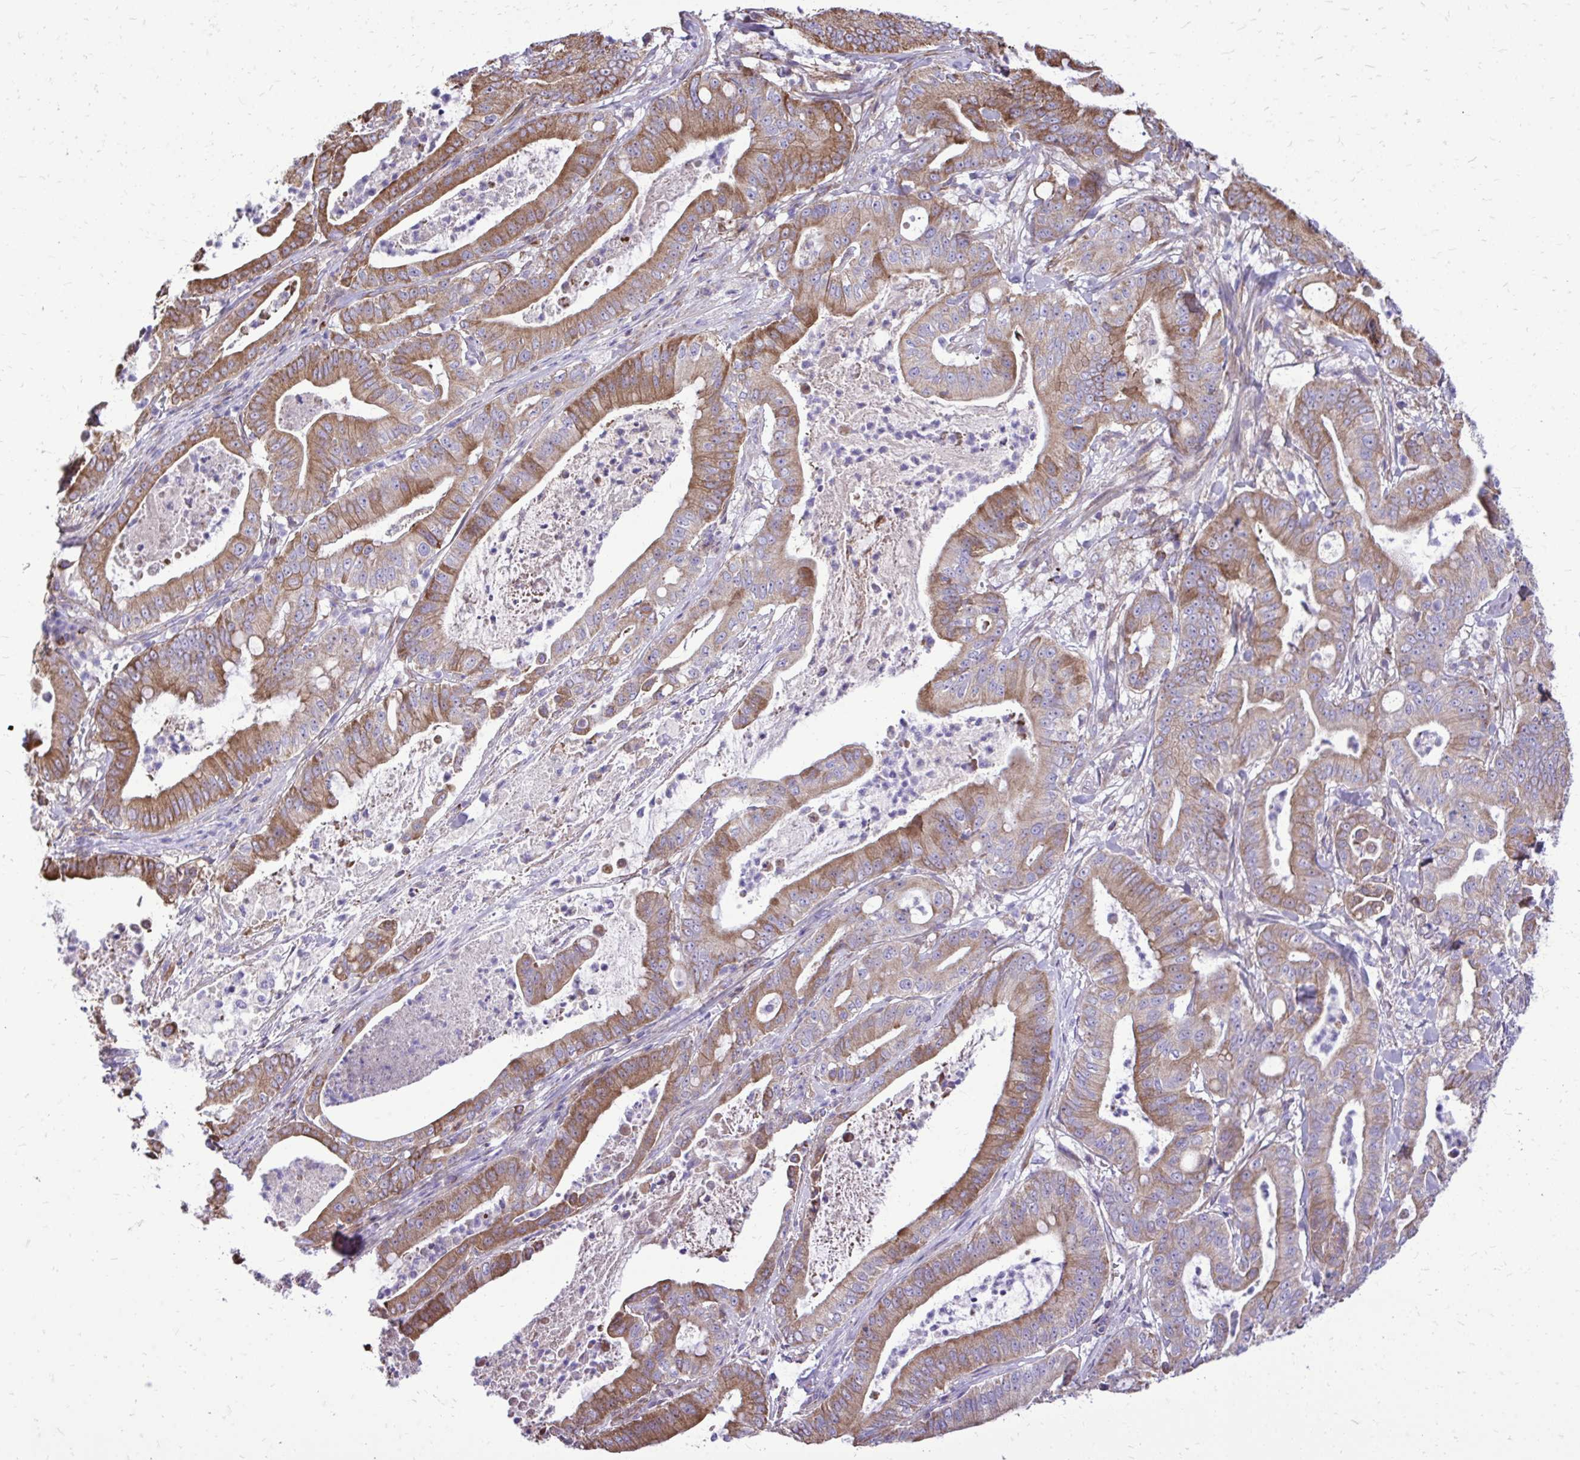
{"staining": {"intensity": "weak", "quantity": ">75%", "location": "cytoplasmic/membranous"}, "tissue": "pancreatic cancer", "cell_type": "Tumor cells", "image_type": "cancer", "snomed": [{"axis": "morphology", "description": "Adenocarcinoma, NOS"}, {"axis": "topography", "description": "Pancreas"}], "caption": "Protein staining exhibits weak cytoplasmic/membranous expression in approximately >75% of tumor cells in adenocarcinoma (pancreatic).", "gene": "ATP13A2", "patient": {"sex": "male", "age": 71}}